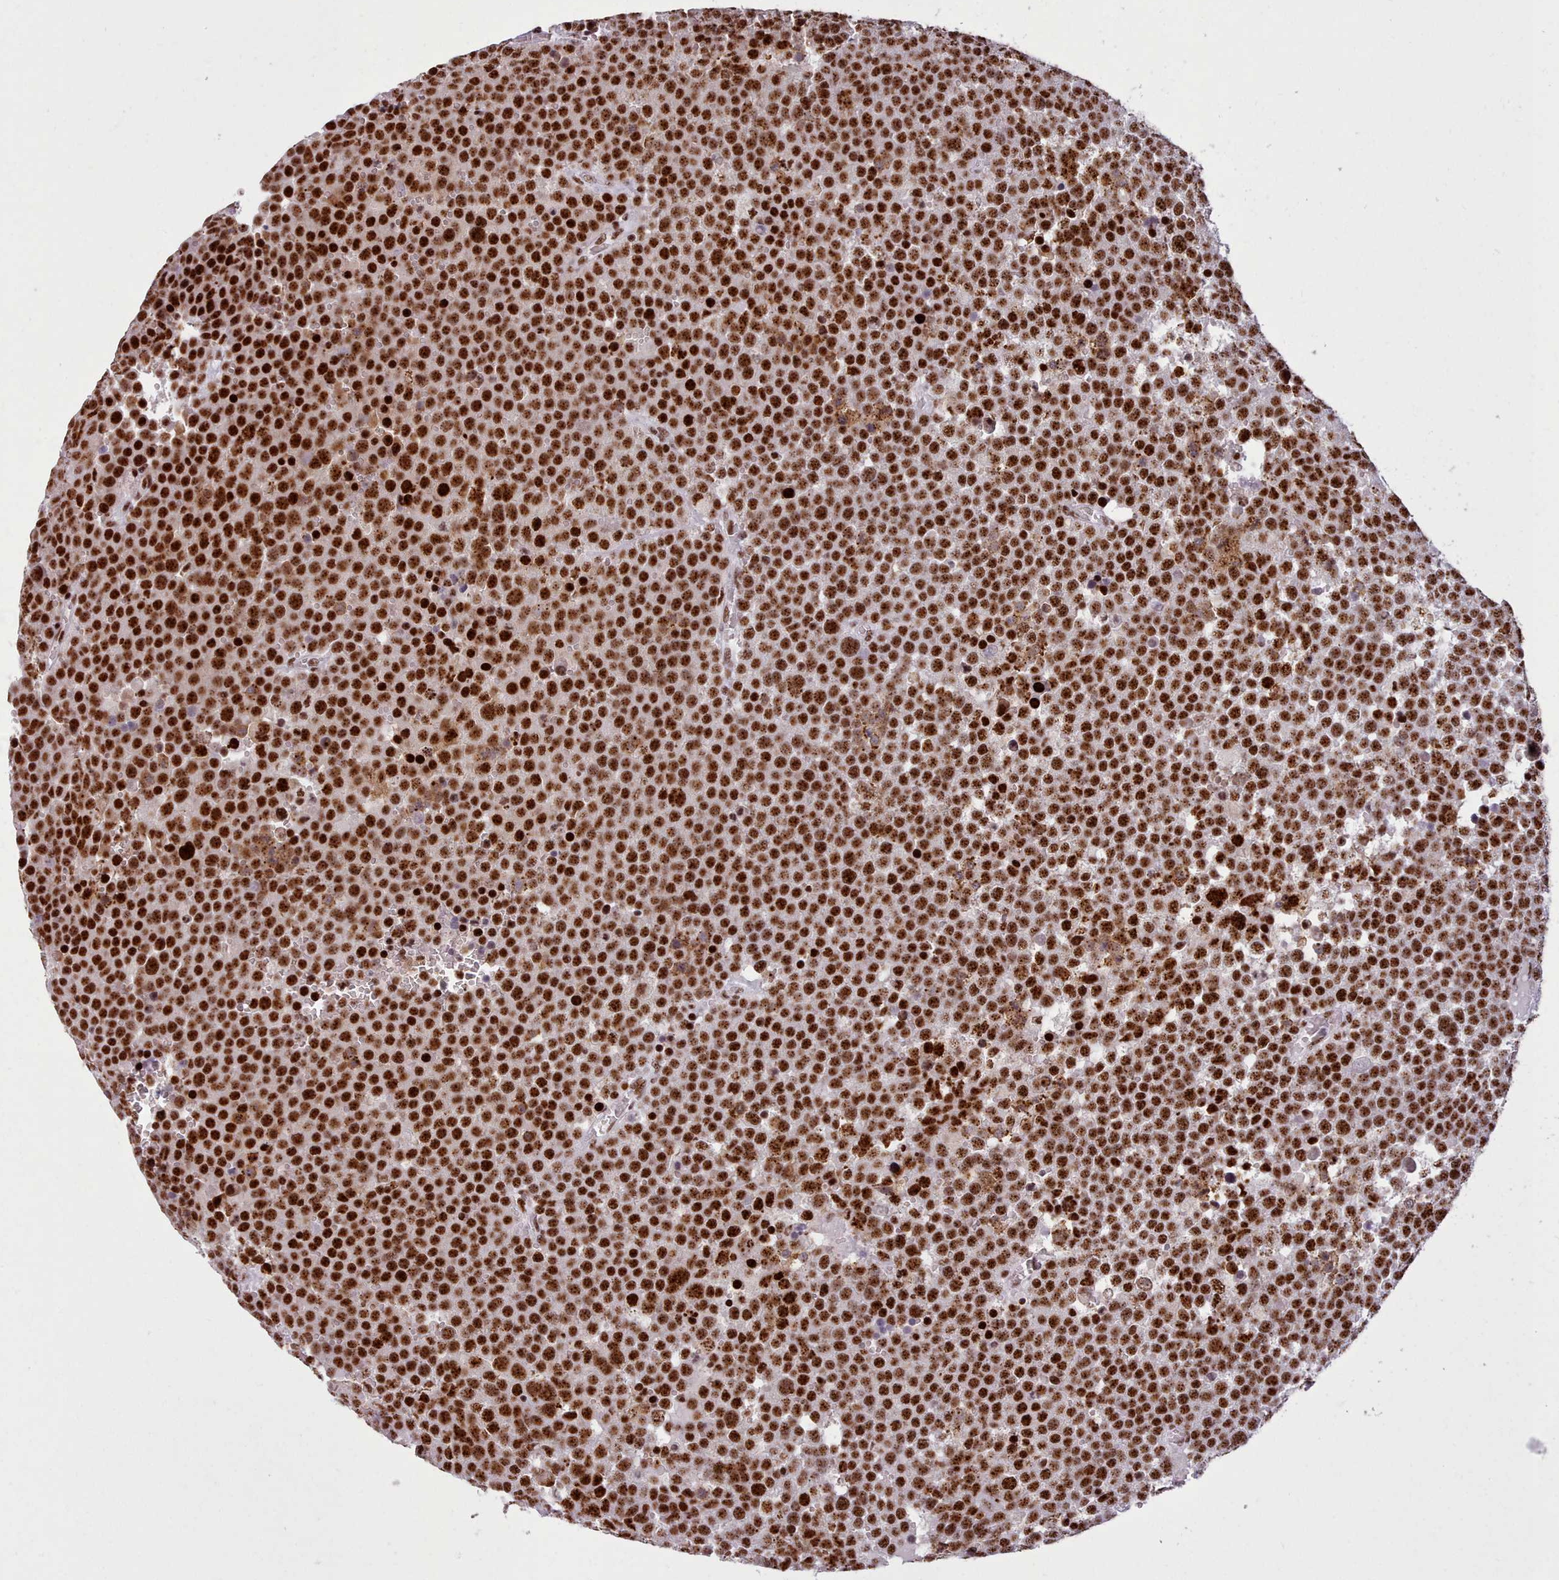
{"staining": {"intensity": "strong", "quantity": ">75%", "location": "nuclear"}, "tissue": "testis cancer", "cell_type": "Tumor cells", "image_type": "cancer", "snomed": [{"axis": "morphology", "description": "Seminoma, NOS"}, {"axis": "topography", "description": "Testis"}], "caption": "This micrograph demonstrates IHC staining of human testis cancer, with high strong nuclear positivity in about >75% of tumor cells.", "gene": "TMEM35B", "patient": {"sex": "male", "age": 71}}